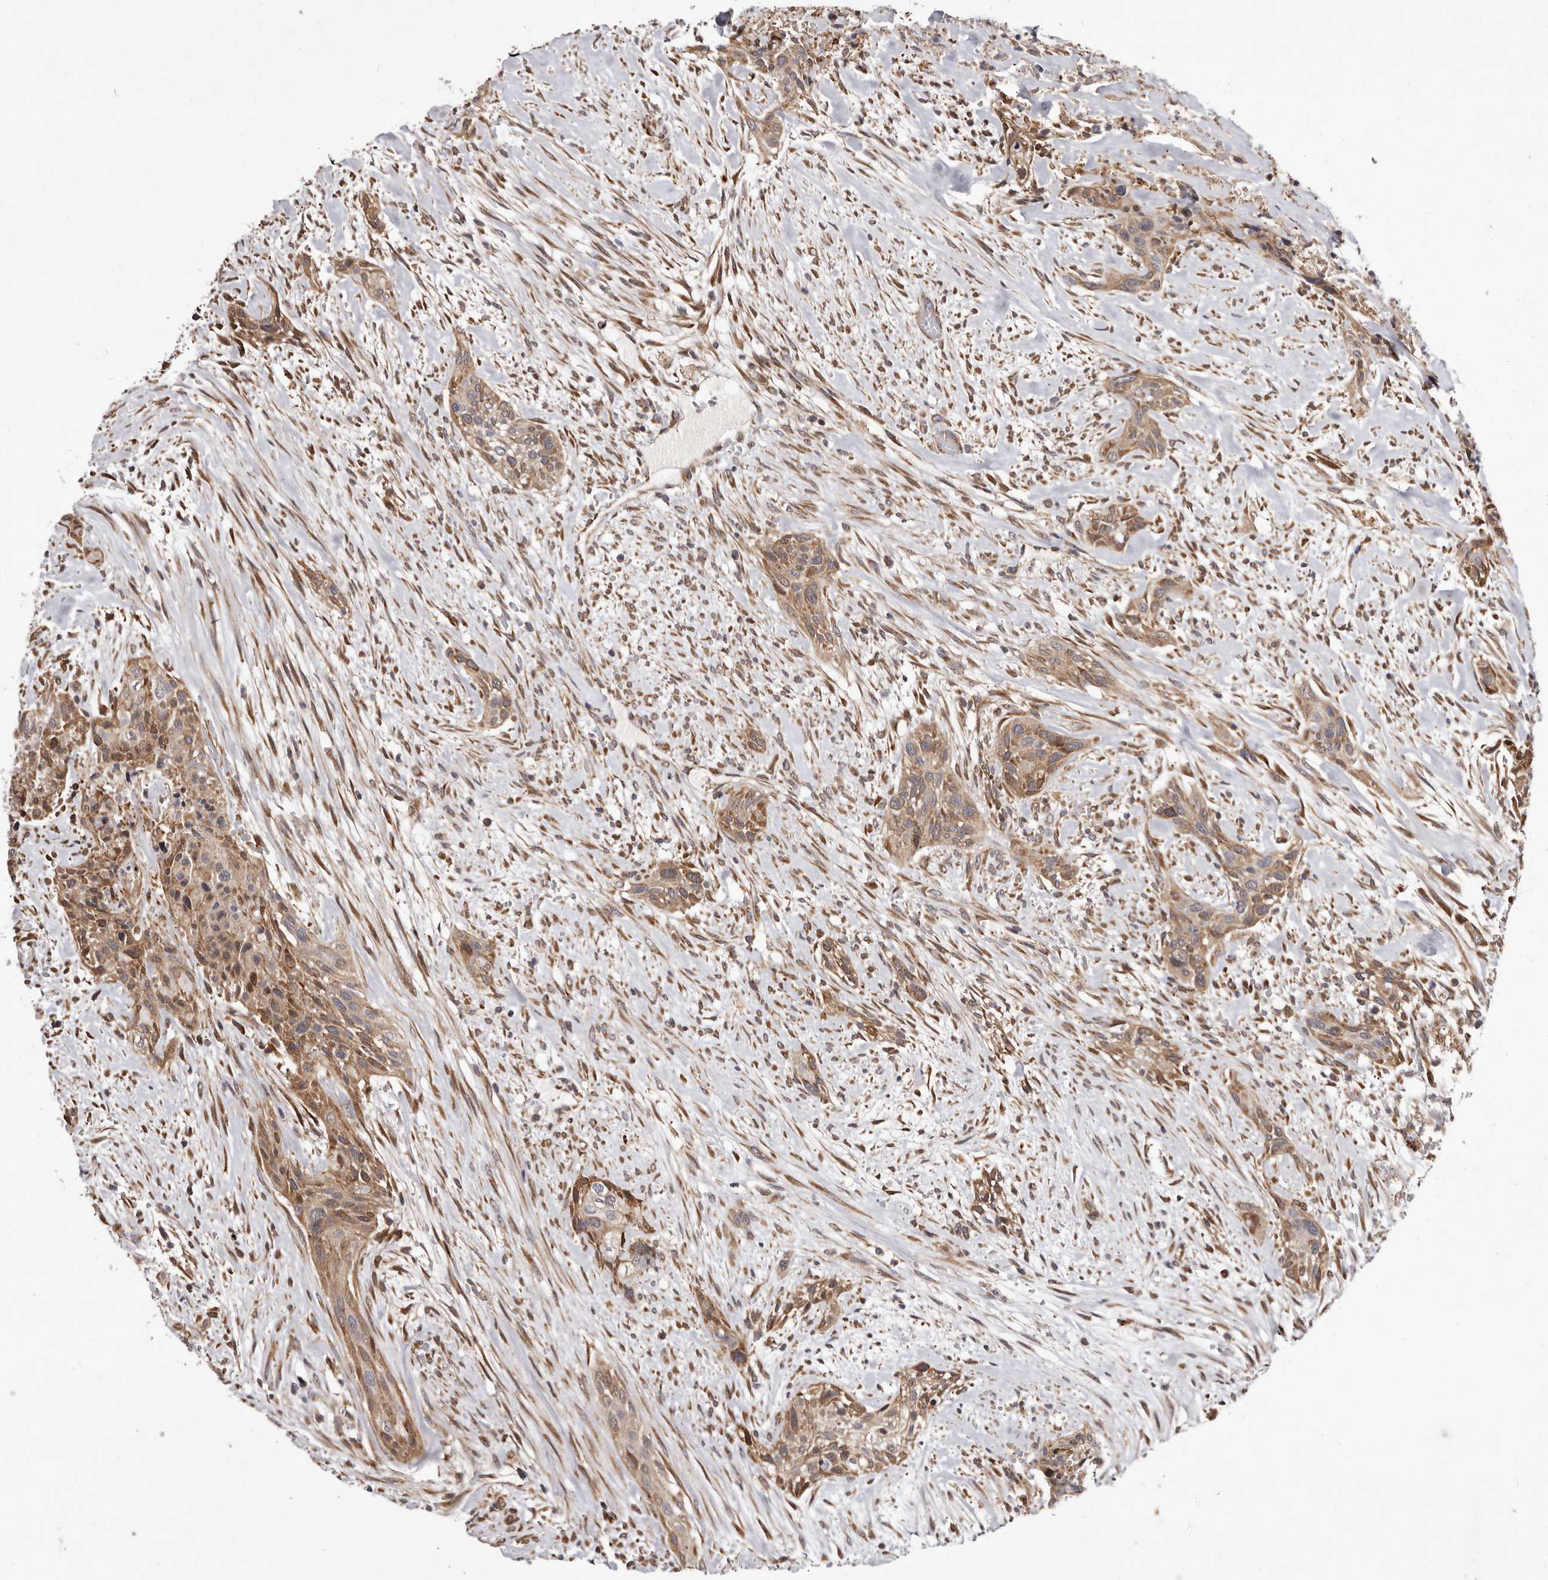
{"staining": {"intensity": "moderate", "quantity": ">75%", "location": "cytoplasmic/membranous"}, "tissue": "urothelial cancer", "cell_type": "Tumor cells", "image_type": "cancer", "snomed": [{"axis": "morphology", "description": "Urothelial carcinoma, High grade"}, {"axis": "topography", "description": "Urinary bladder"}], "caption": "This is a histology image of immunohistochemistry (IHC) staining of high-grade urothelial carcinoma, which shows moderate positivity in the cytoplasmic/membranous of tumor cells.", "gene": "RRM2B", "patient": {"sex": "male", "age": 35}}